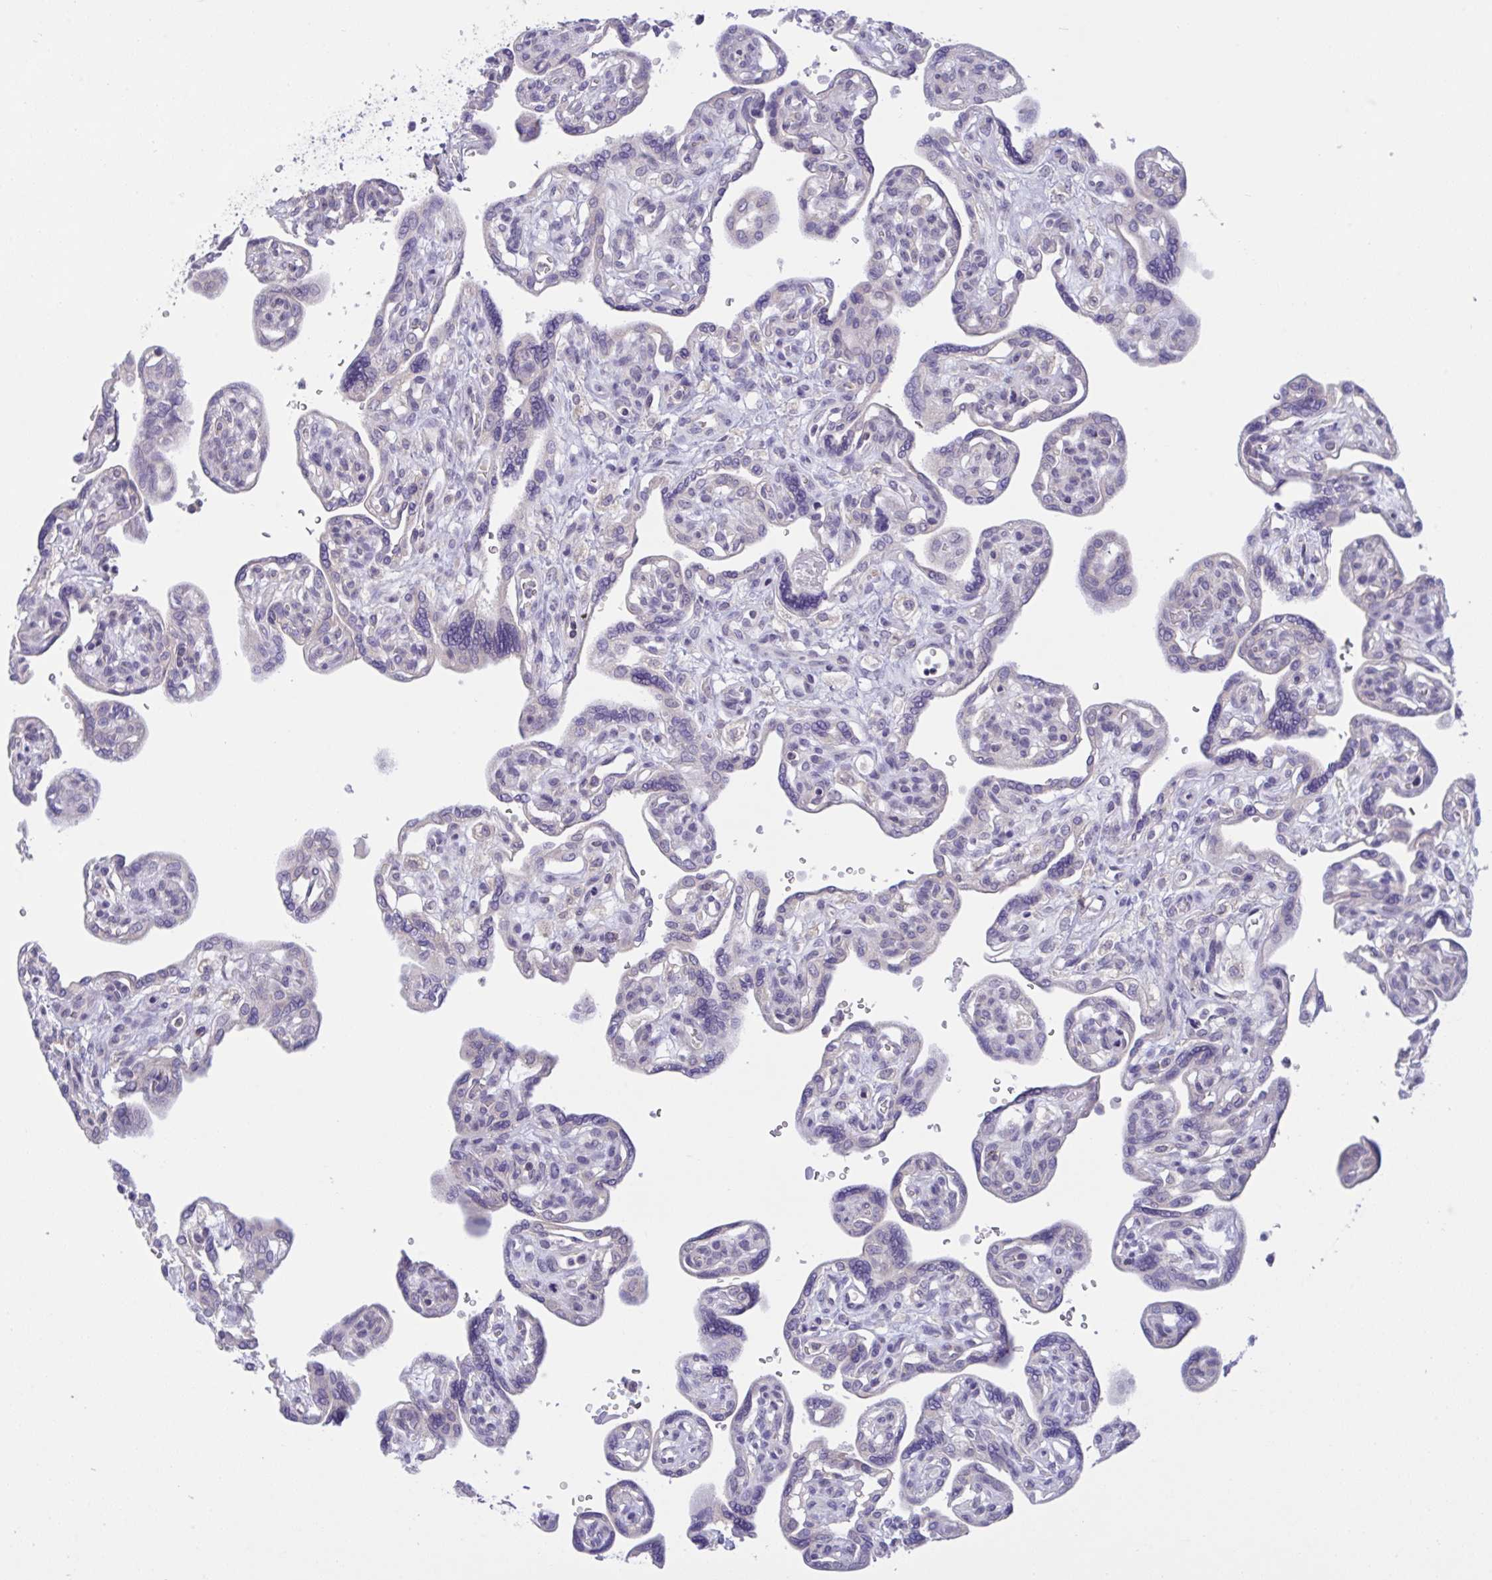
{"staining": {"intensity": "moderate", "quantity": "<25%", "location": "cytoplasmic/membranous"}, "tissue": "placenta", "cell_type": "Decidual cells", "image_type": "normal", "snomed": [{"axis": "morphology", "description": "Normal tissue, NOS"}, {"axis": "topography", "description": "Placenta"}], "caption": "Protein expression analysis of benign human placenta reveals moderate cytoplasmic/membranous positivity in about <25% of decidual cells. (DAB IHC with brightfield microscopy, high magnification).", "gene": "TMEM41A", "patient": {"sex": "female", "age": 39}}